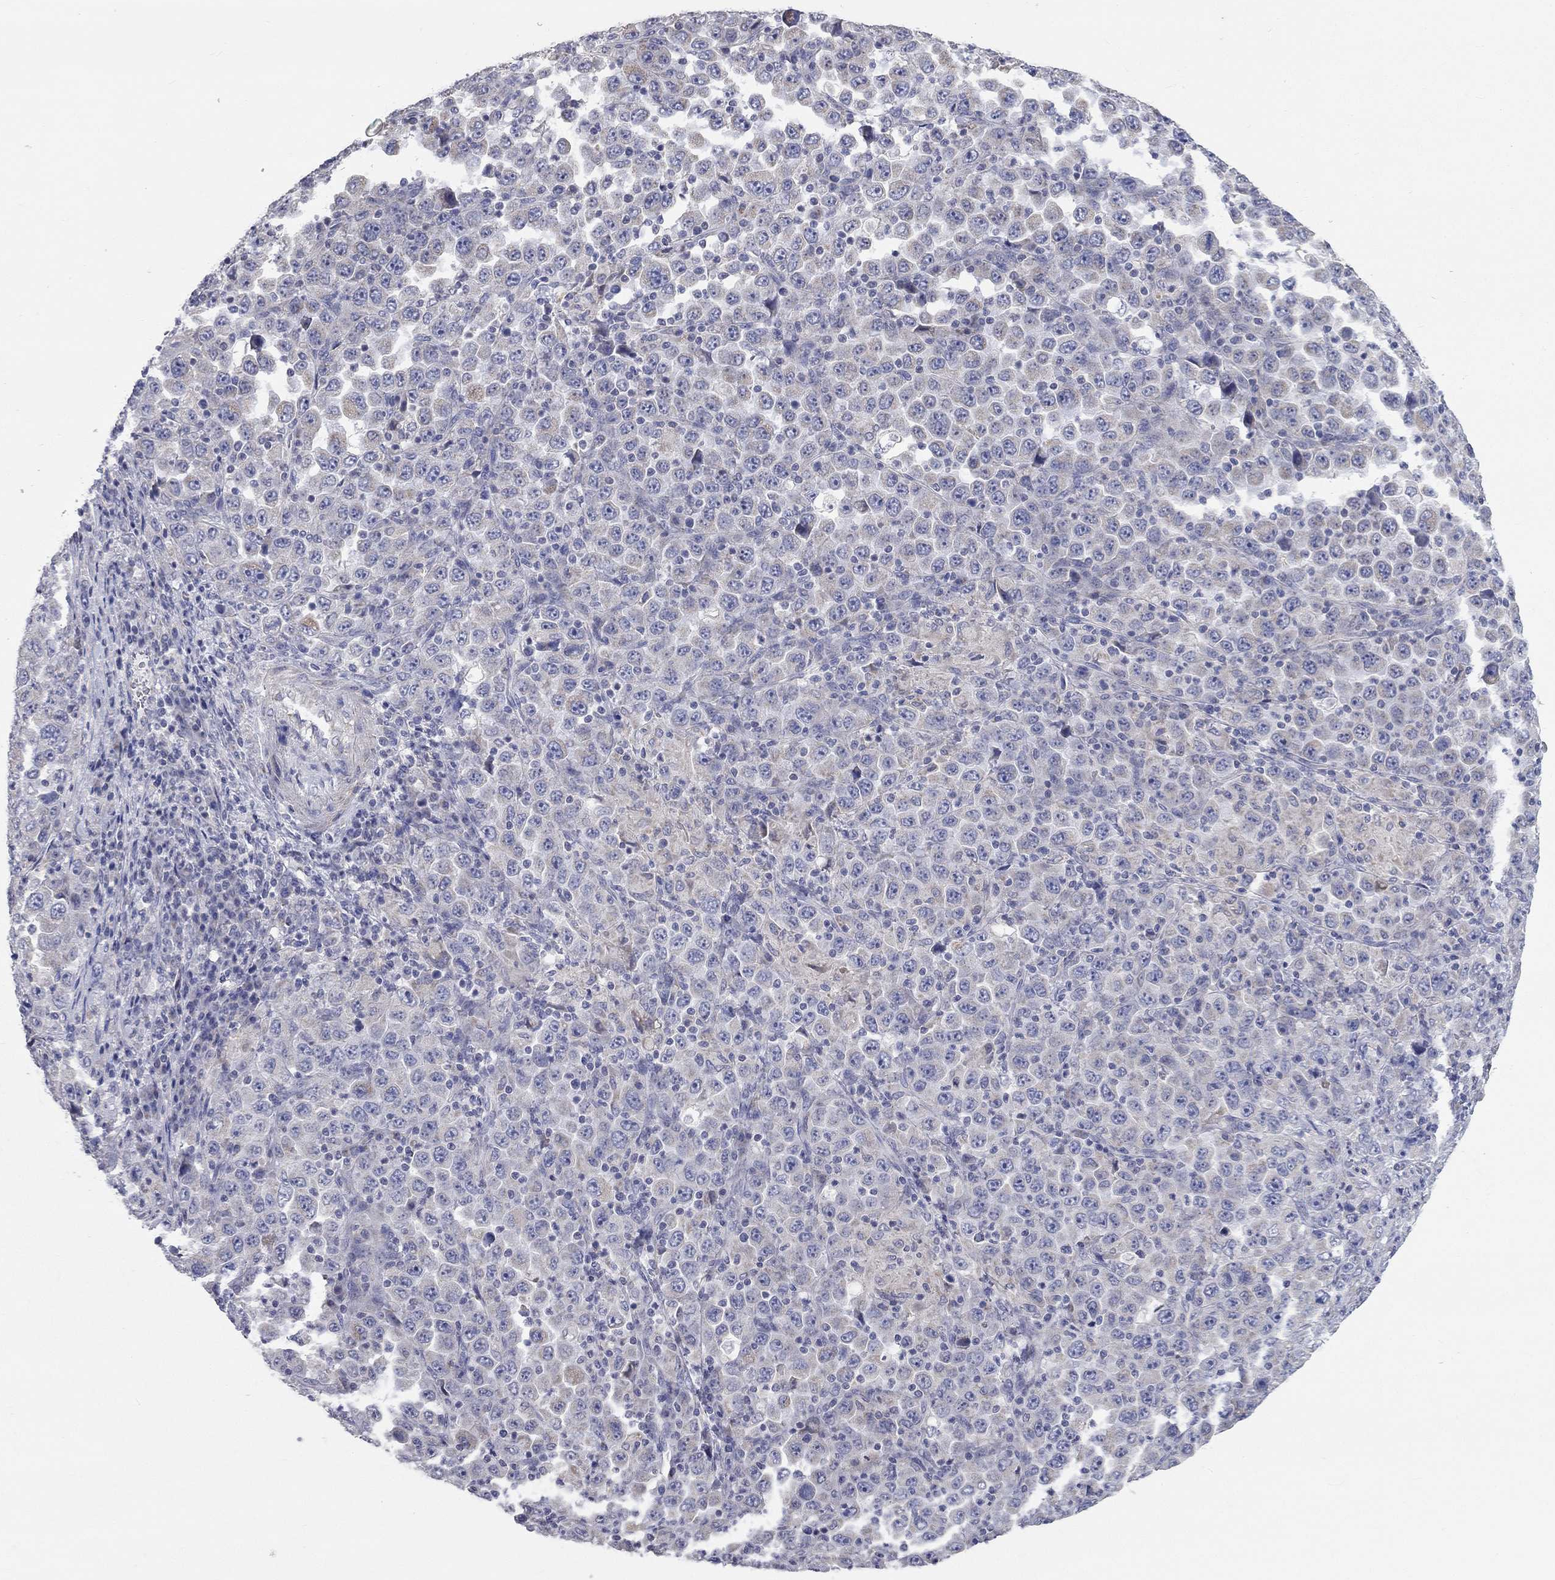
{"staining": {"intensity": "negative", "quantity": "none", "location": "none"}, "tissue": "stomach cancer", "cell_type": "Tumor cells", "image_type": "cancer", "snomed": [{"axis": "morphology", "description": "Normal tissue, NOS"}, {"axis": "morphology", "description": "Adenocarcinoma, NOS"}, {"axis": "topography", "description": "Stomach, upper"}, {"axis": "topography", "description": "Stomach"}], "caption": "Tumor cells show no significant protein positivity in adenocarcinoma (stomach). Nuclei are stained in blue.", "gene": "CFAP161", "patient": {"sex": "male", "age": 59}}